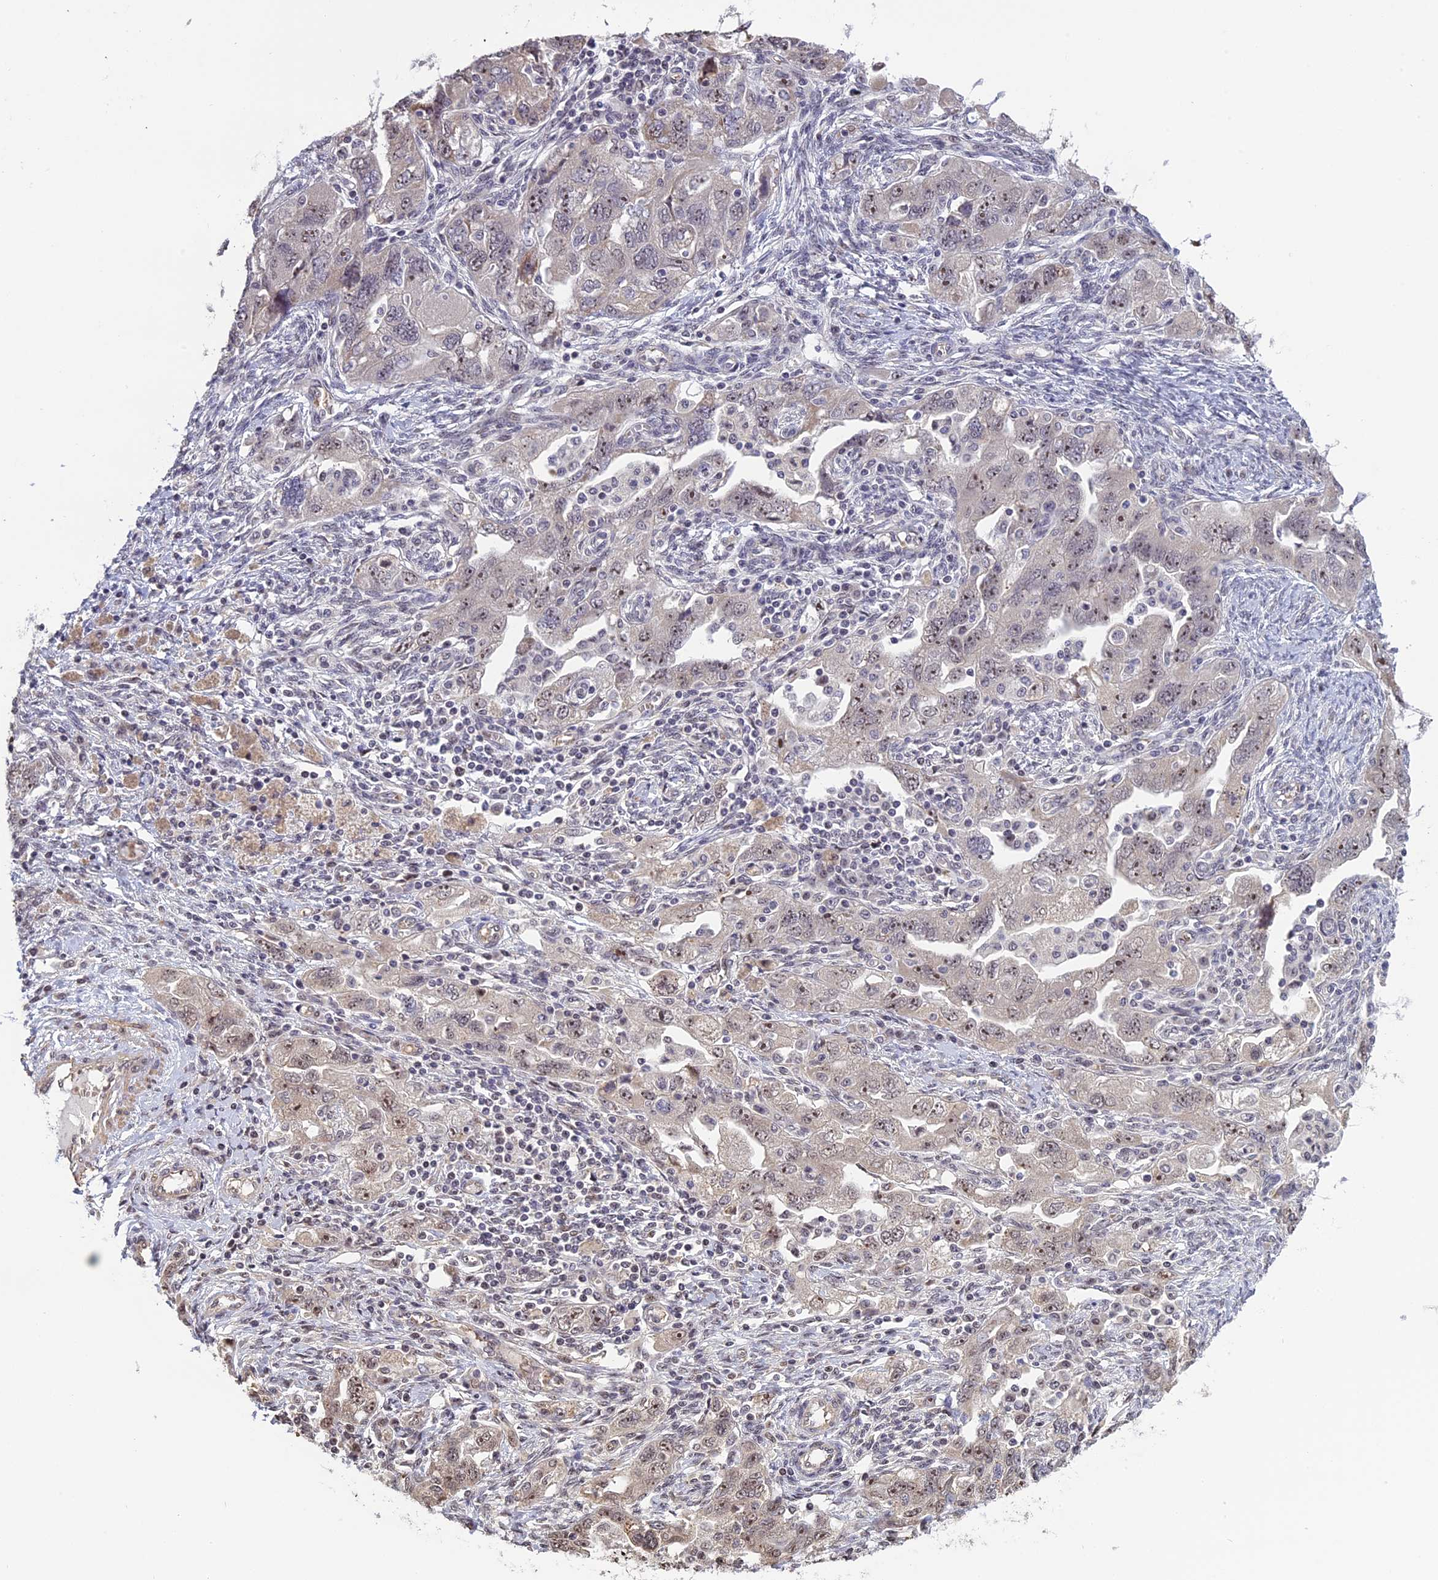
{"staining": {"intensity": "moderate", "quantity": "<25%", "location": "nuclear"}, "tissue": "ovarian cancer", "cell_type": "Tumor cells", "image_type": "cancer", "snomed": [{"axis": "morphology", "description": "Carcinoma, NOS"}, {"axis": "morphology", "description": "Cystadenocarcinoma, serous, NOS"}, {"axis": "topography", "description": "Ovary"}], "caption": "Protein staining demonstrates moderate nuclear positivity in about <25% of tumor cells in ovarian cancer.", "gene": "MGA", "patient": {"sex": "female", "age": 69}}